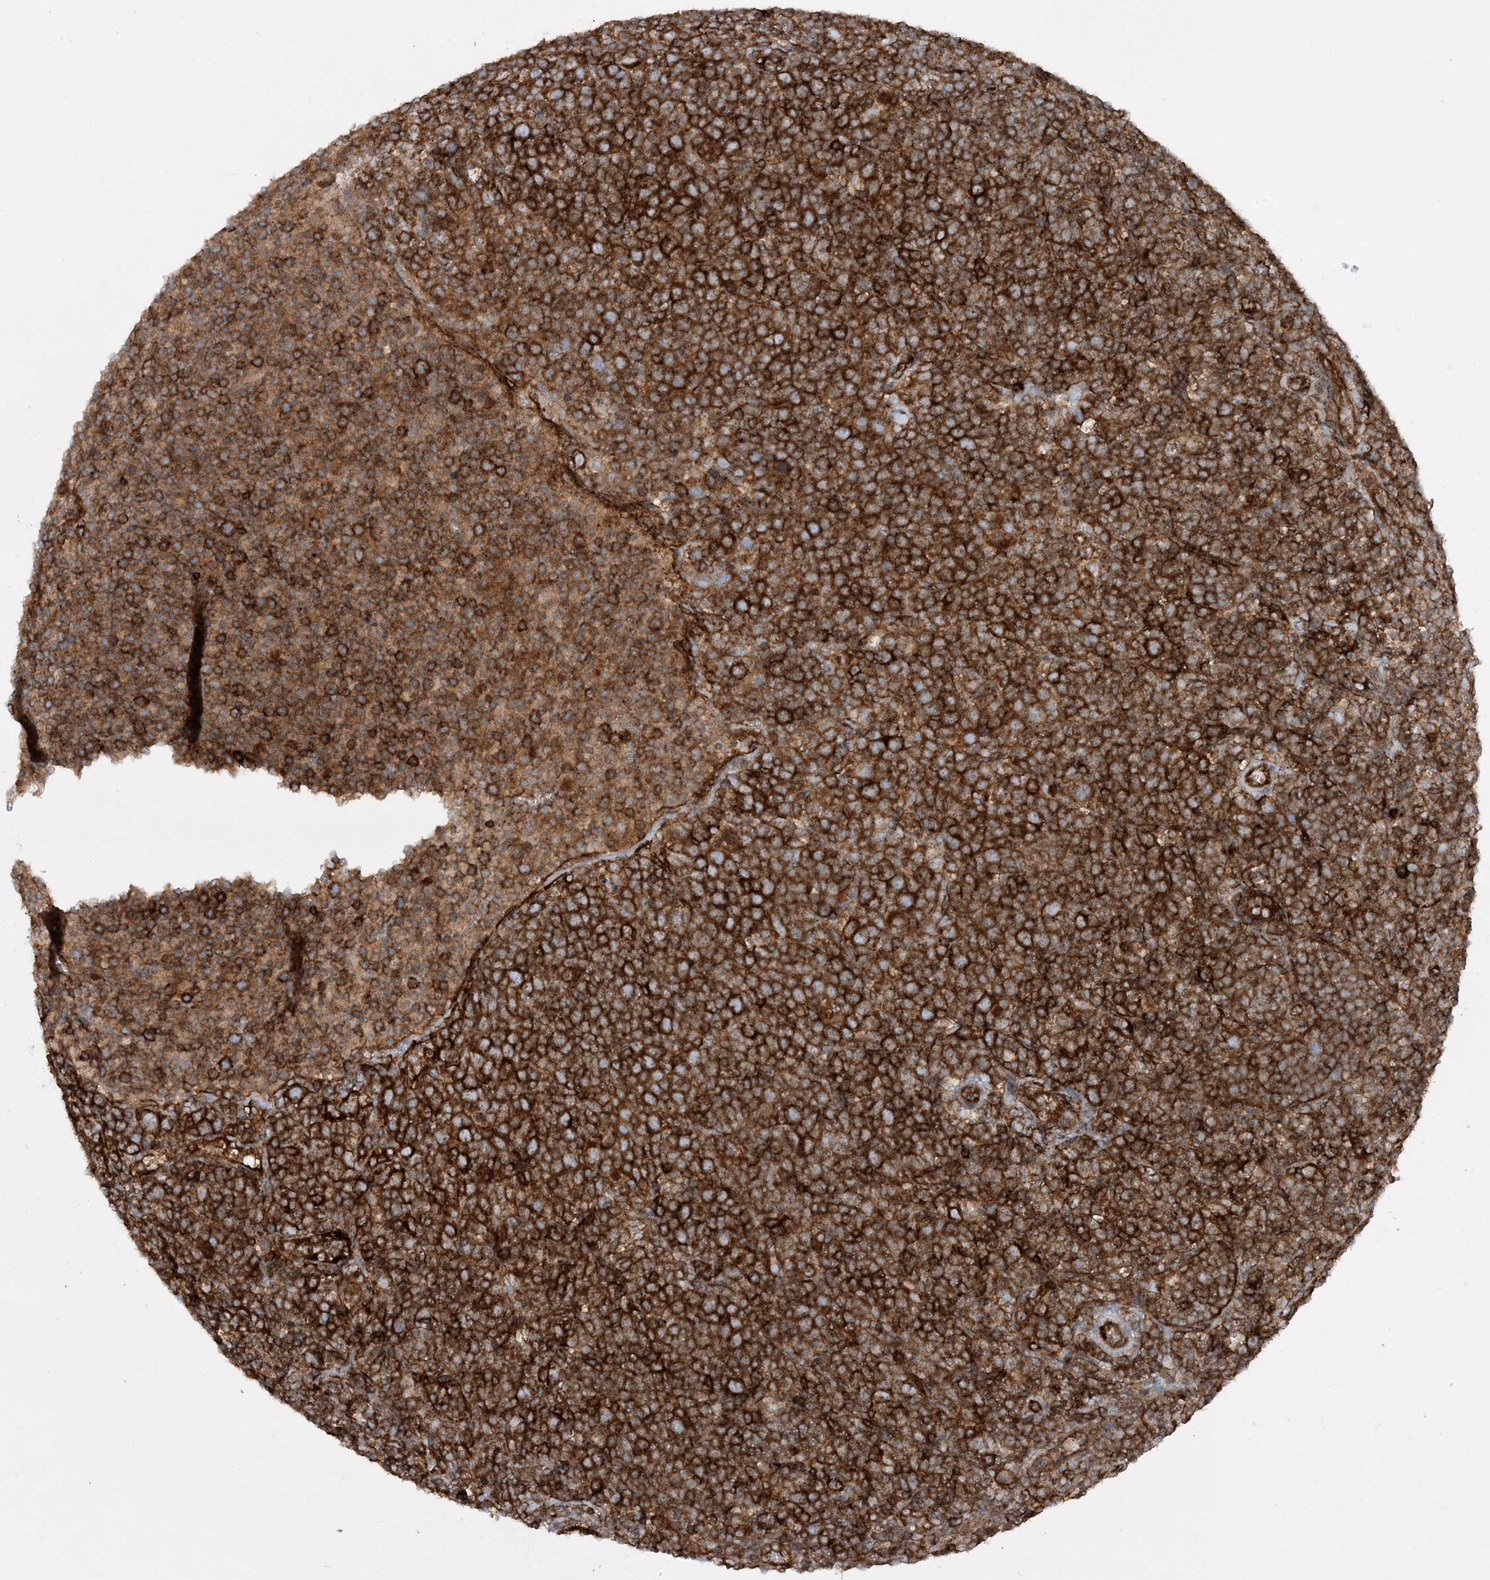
{"staining": {"intensity": "strong", "quantity": ">75%", "location": "cytoplasmic/membranous"}, "tissue": "lymphoma", "cell_type": "Tumor cells", "image_type": "cancer", "snomed": [{"axis": "morphology", "description": "Malignant lymphoma, non-Hodgkin's type, High grade"}, {"axis": "topography", "description": "Lymph node"}], "caption": "Malignant lymphoma, non-Hodgkin's type (high-grade) was stained to show a protein in brown. There is high levels of strong cytoplasmic/membranous staining in approximately >75% of tumor cells. The staining was performed using DAB (3,3'-diaminobenzidine), with brown indicating positive protein expression. Nuclei are stained blue with hematoxylin.", "gene": "HLA-E", "patient": {"sex": "male", "age": 61}}